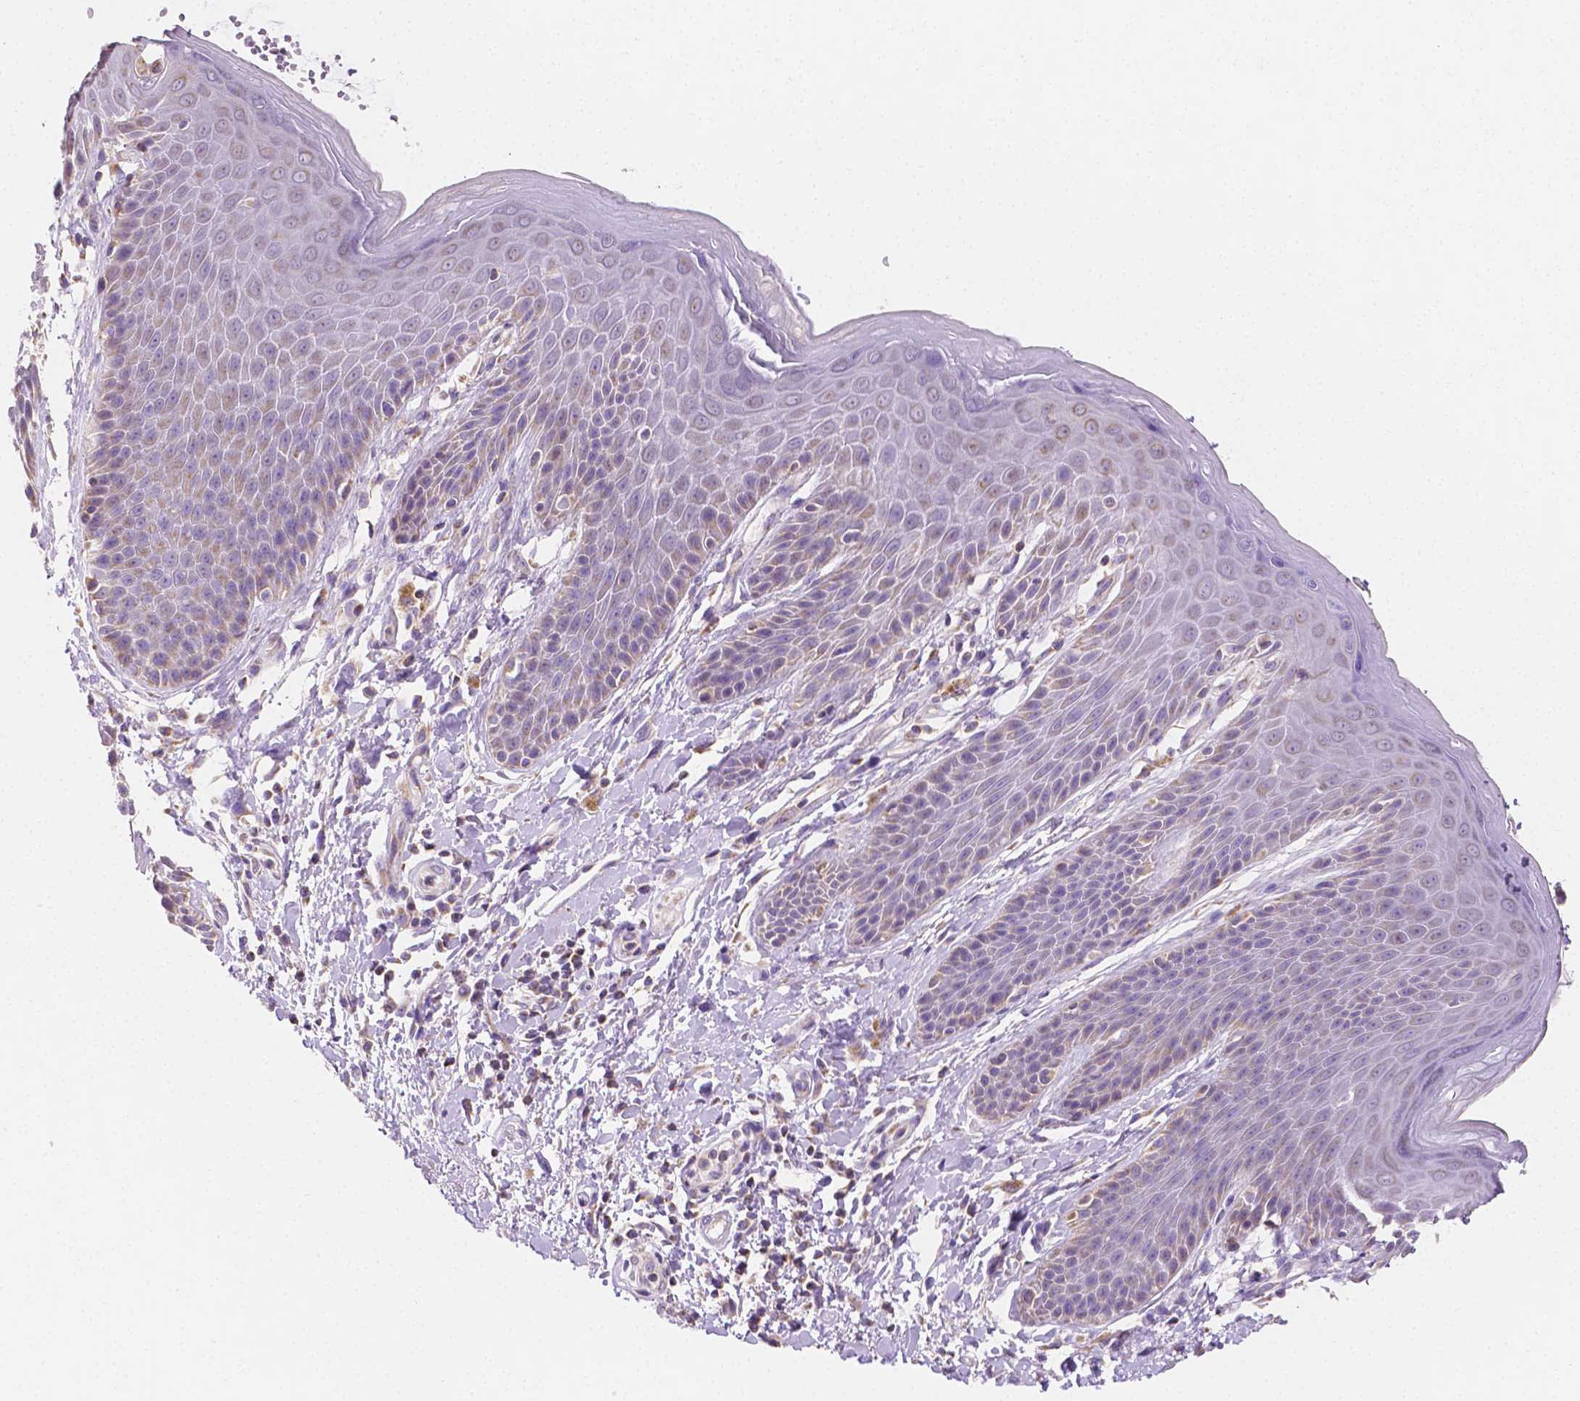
{"staining": {"intensity": "weak", "quantity": "<25%", "location": "cytoplasmic/membranous"}, "tissue": "skin", "cell_type": "Epidermal cells", "image_type": "normal", "snomed": [{"axis": "morphology", "description": "Normal tissue, NOS"}, {"axis": "topography", "description": "Anal"}, {"axis": "topography", "description": "Peripheral nerve tissue"}], "caption": "High magnification brightfield microscopy of unremarkable skin stained with DAB (brown) and counterstained with hematoxylin (blue): epidermal cells show no significant positivity. (Immunohistochemistry (ihc), brightfield microscopy, high magnification).", "gene": "TMEM130", "patient": {"sex": "male", "age": 51}}